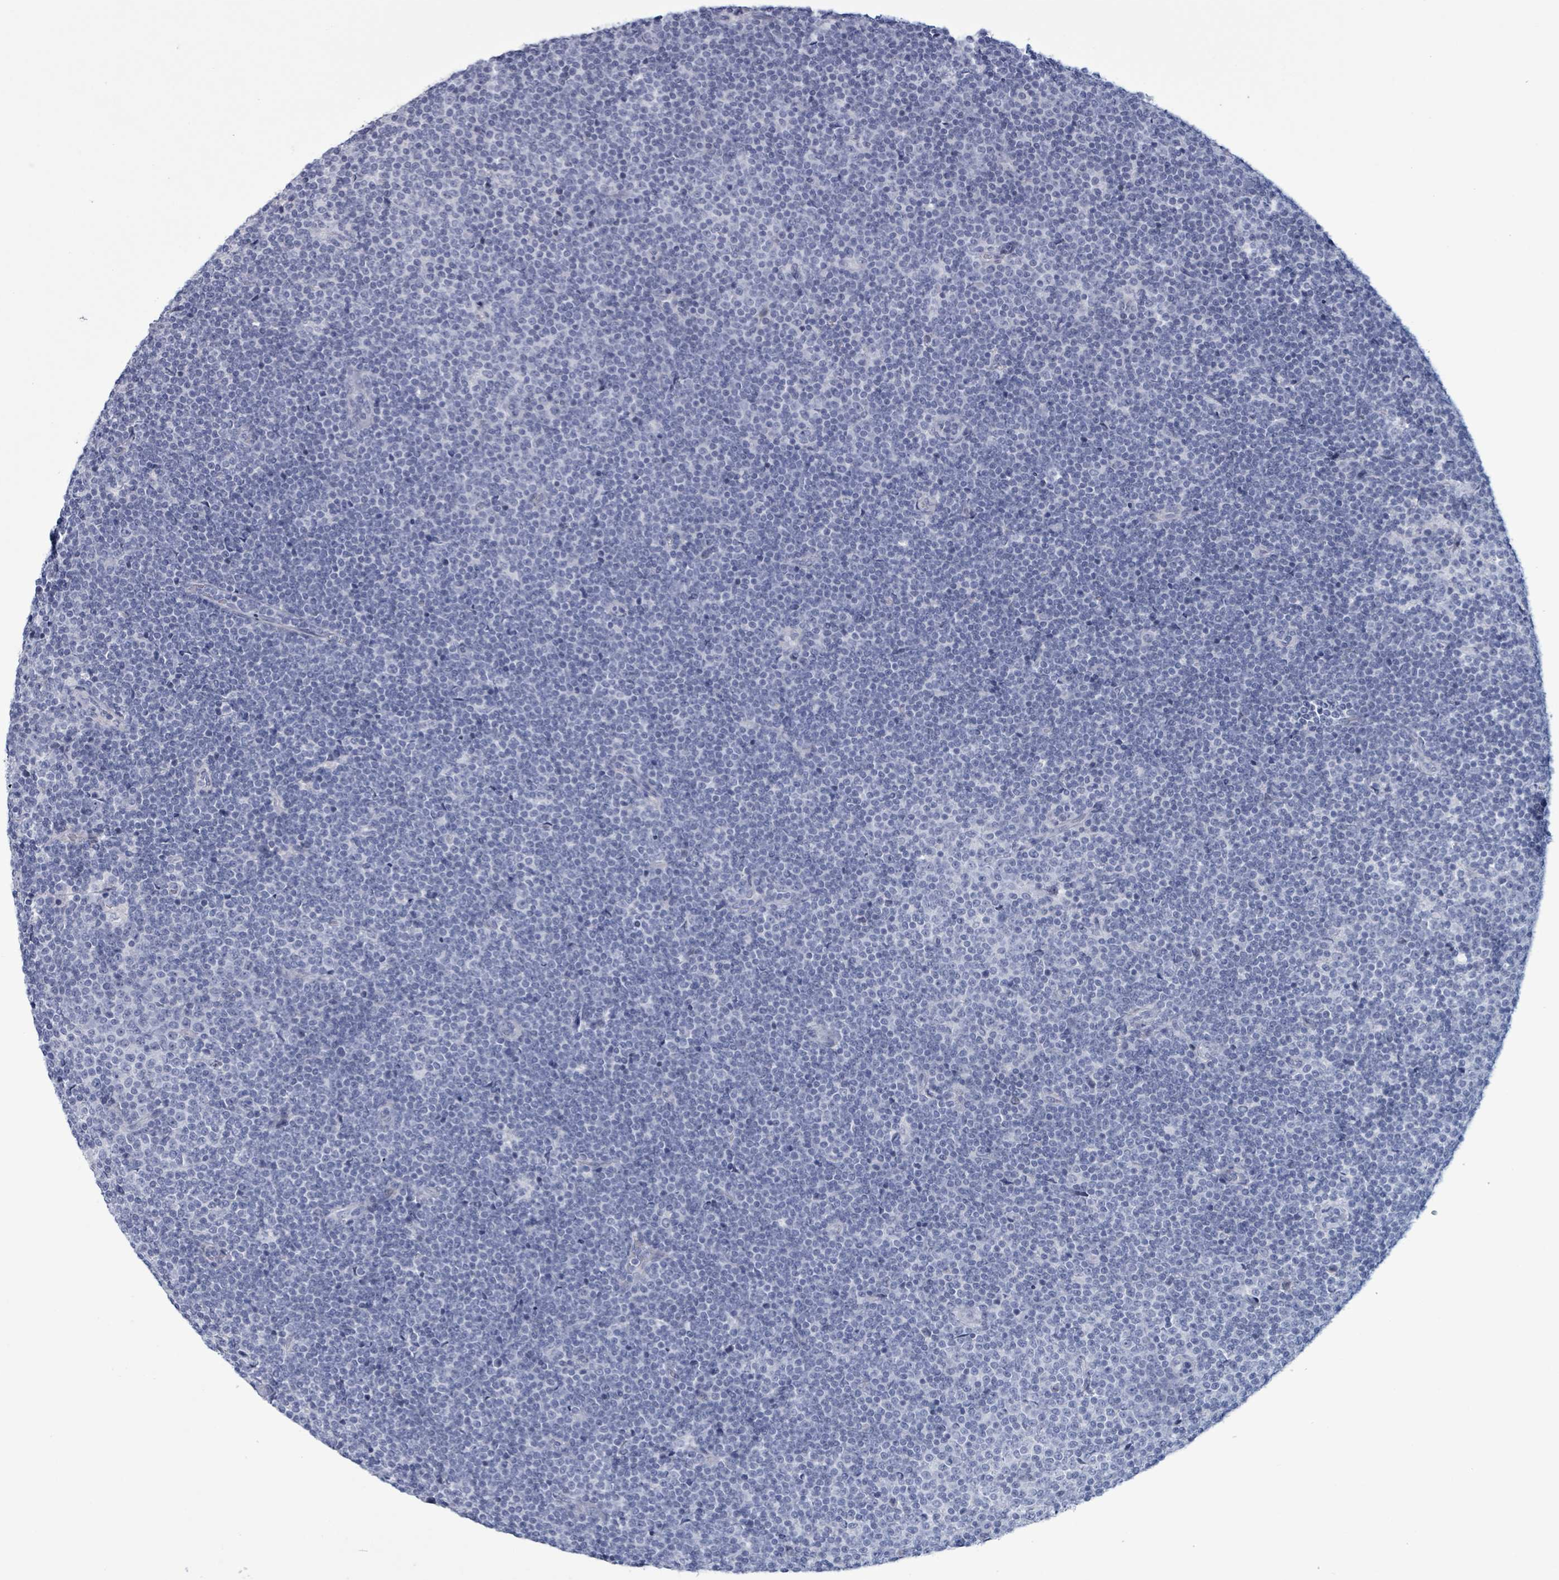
{"staining": {"intensity": "negative", "quantity": "none", "location": "none"}, "tissue": "lymphoma", "cell_type": "Tumor cells", "image_type": "cancer", "snomed": [{"axis": "morphology", "description": "Malignant lymphoma, non-Hodgkin's type, Low grade"}, {"axis": "topography", "description": "Lymph node"}], "caption": "Human malignant lymphoma, non-Hodgkin's type (low-grade) stained for a protein using immunohistochemistry (IHC) reveals no staining in tumor cells.", "gene": "ZNF771", "patient": {"sex": "male", "age": 48}}